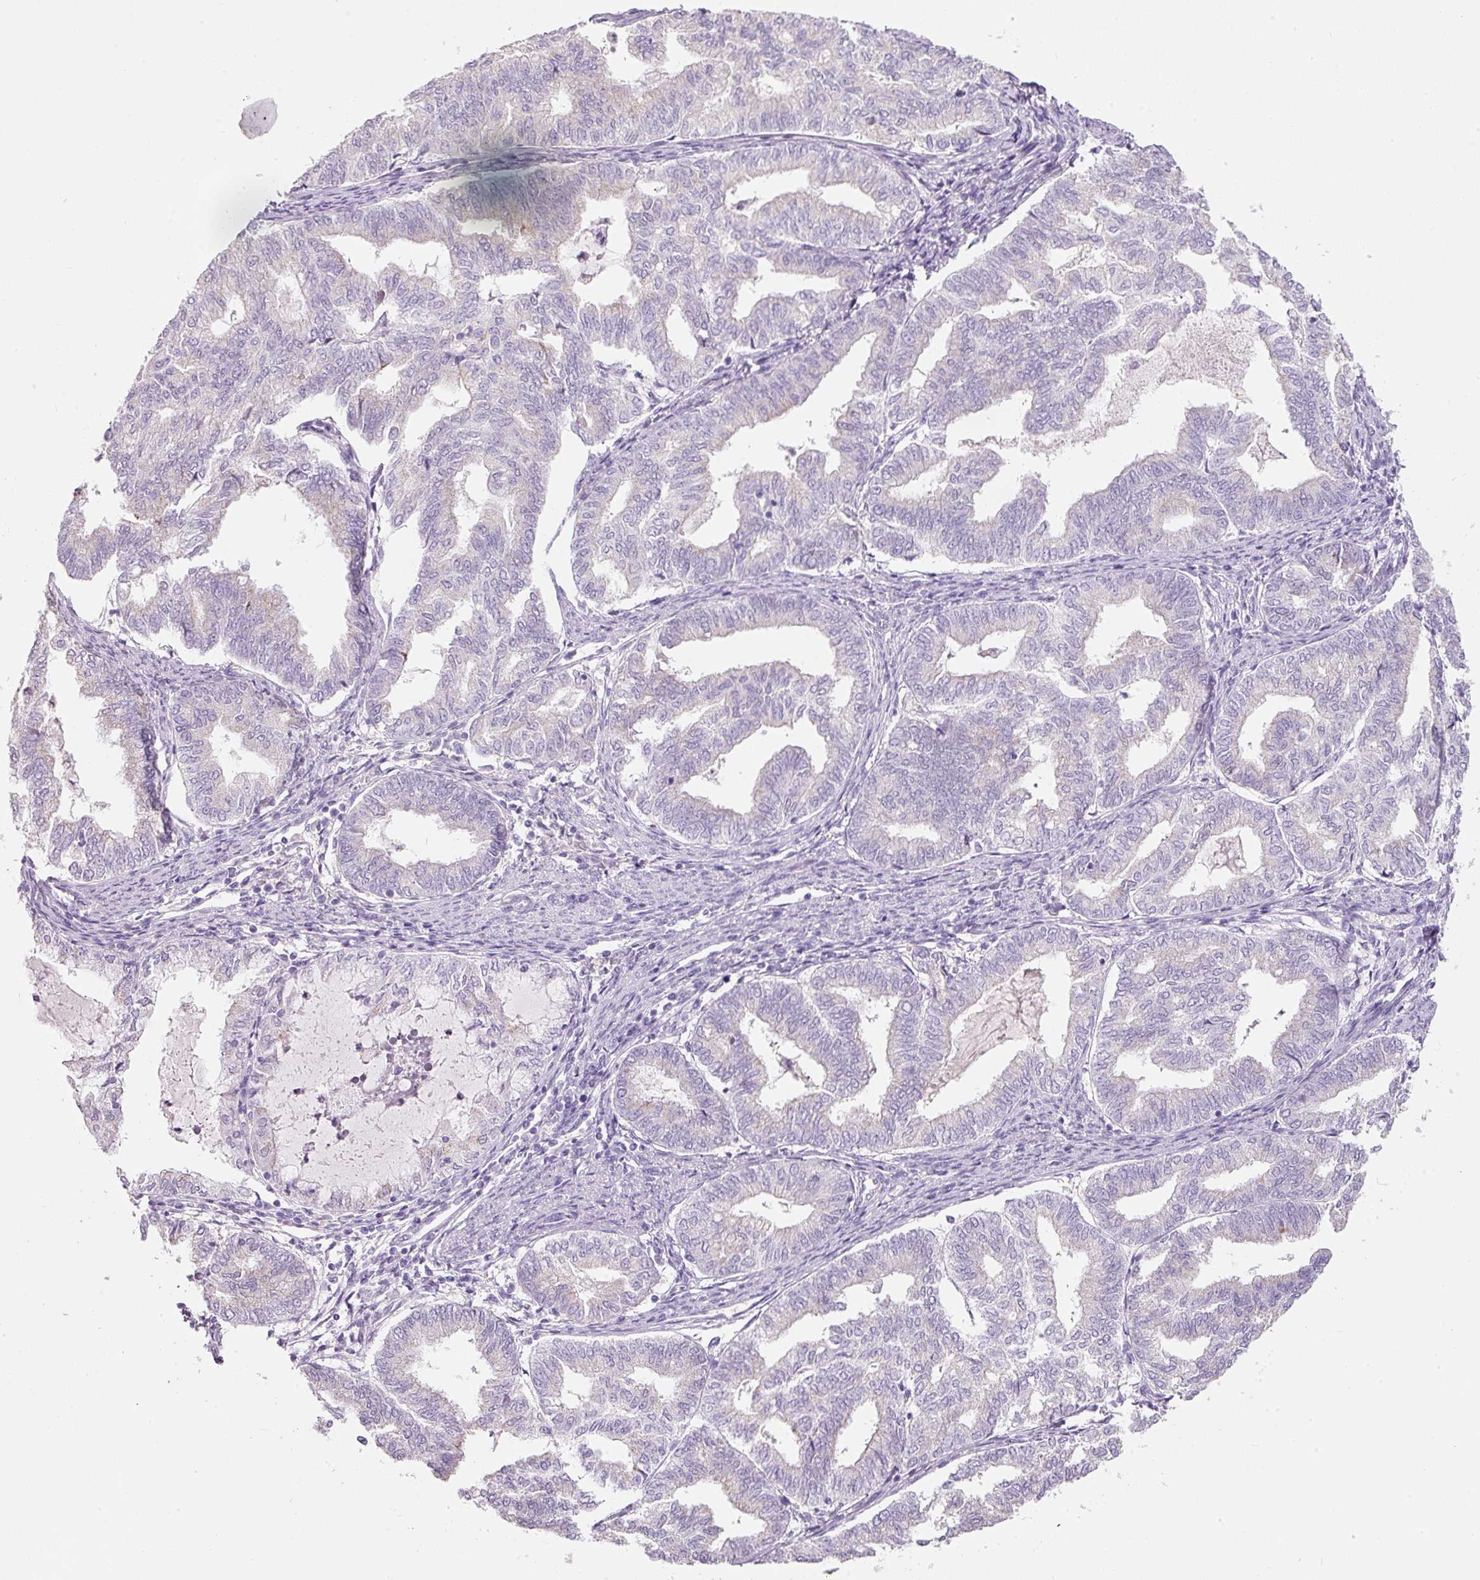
{"staining": {"intensity": "negative", "quantity": "none", "location": "none"}, "tissue": "endometrial cancer", "cell_type": "Tumor cells", "image_type": "cancer", "snomed": [{"axis": "morphology", "description": "Adenocarcinoma, NOS"}, {"axis": "topography", "description": "Endometrium"}], "caption": "The immunohistochemistry (IHC) image has no significant staining in tumor cells of adenocarcinoma (endometrial) tissue.", "gene": "DNM1", "patient": {"sex": "female", "age": 79}}